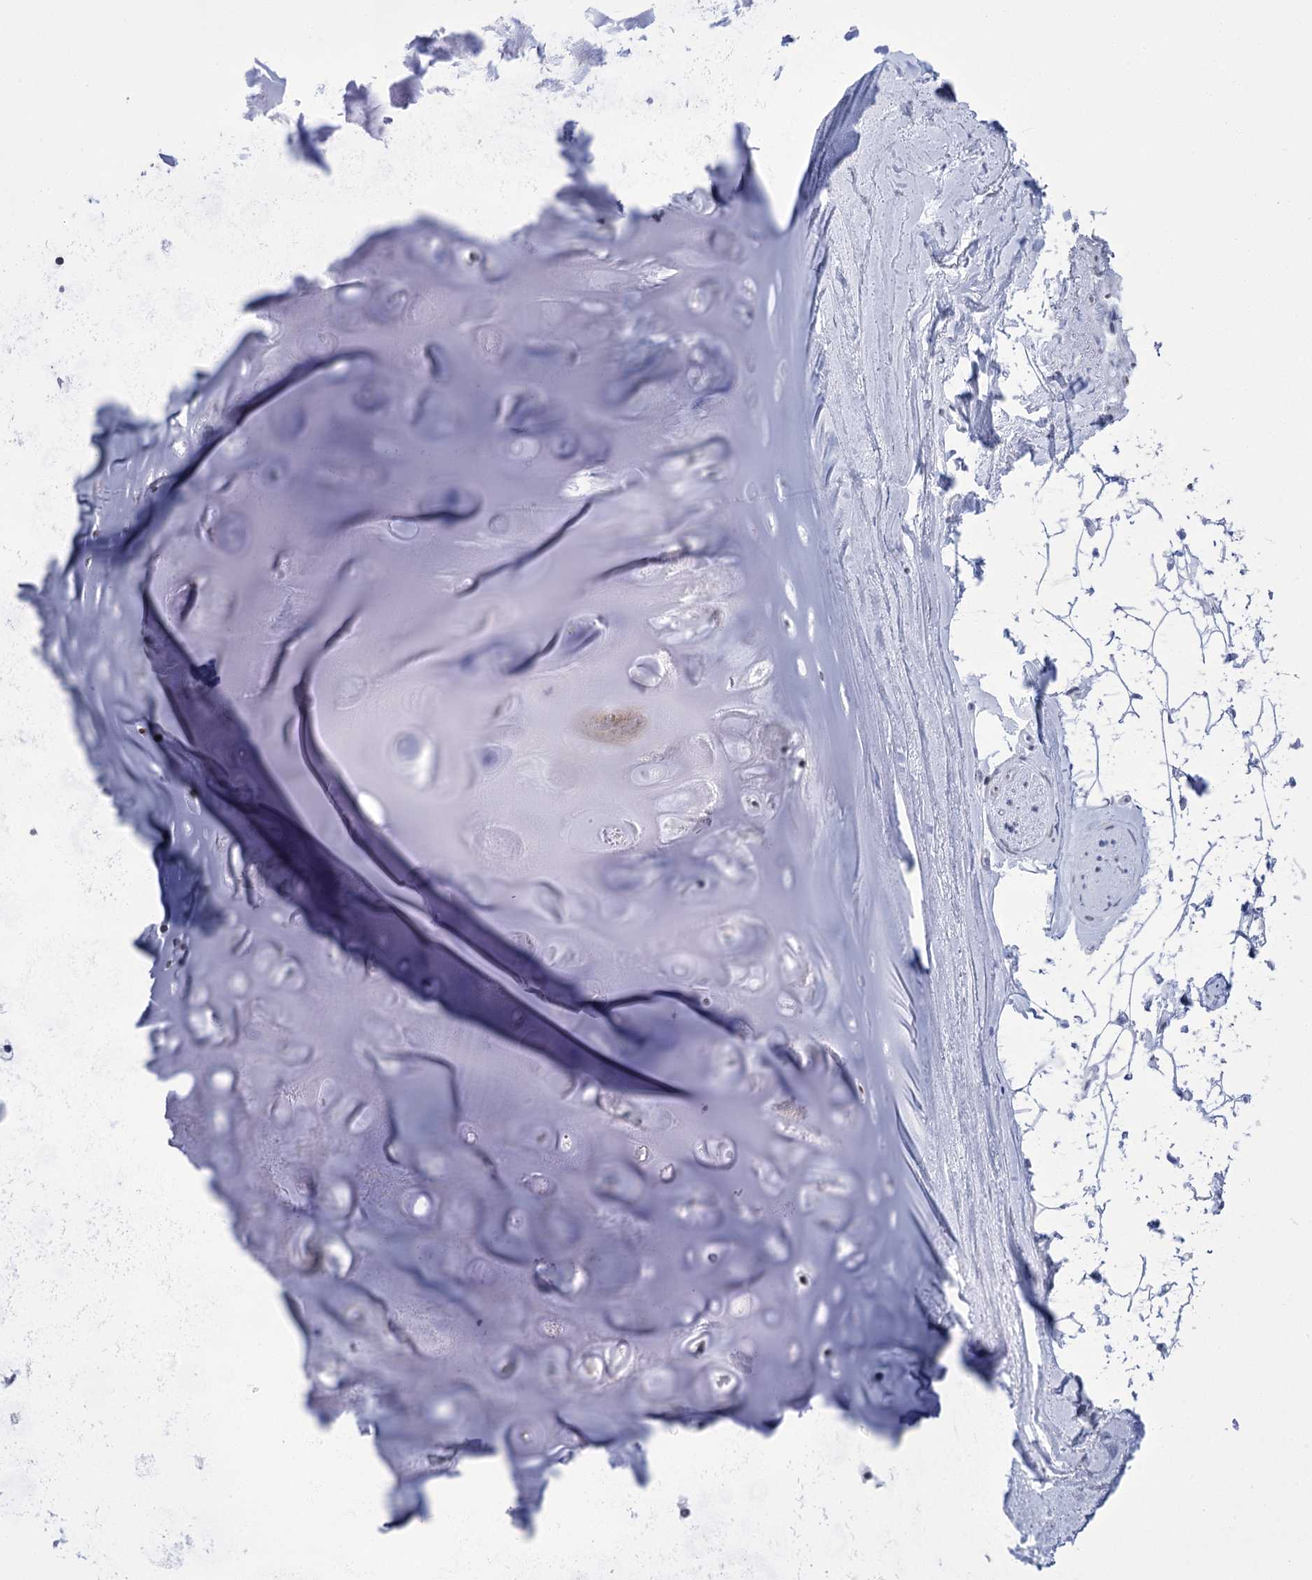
{"staining": {"intensity": "negative", "quantity": "none", "location": "none"}, "tissue": "adipose tissue", "cell_type": "Adipocytes", "image_type": "normal", "snomed": [{"axis": "morphology", "description": "Normal tissue, NOS"}, {"axis": "topography", "description": "Cartilage tissue"}, {"axis": "topography", "description": "Bronchus"}], "caption": "Adipocytes show no significant positivity in unremarkable adipose tissue. Brightfield microscopy of immunohistochemistry (IHC) stained with DAB (3,3'-diaminobenzidine) (brown) and hematoxylin (blue), captured at high magnification.", "gene": "HORMAD1", "patient": {"sex": "female", "age": 73}}